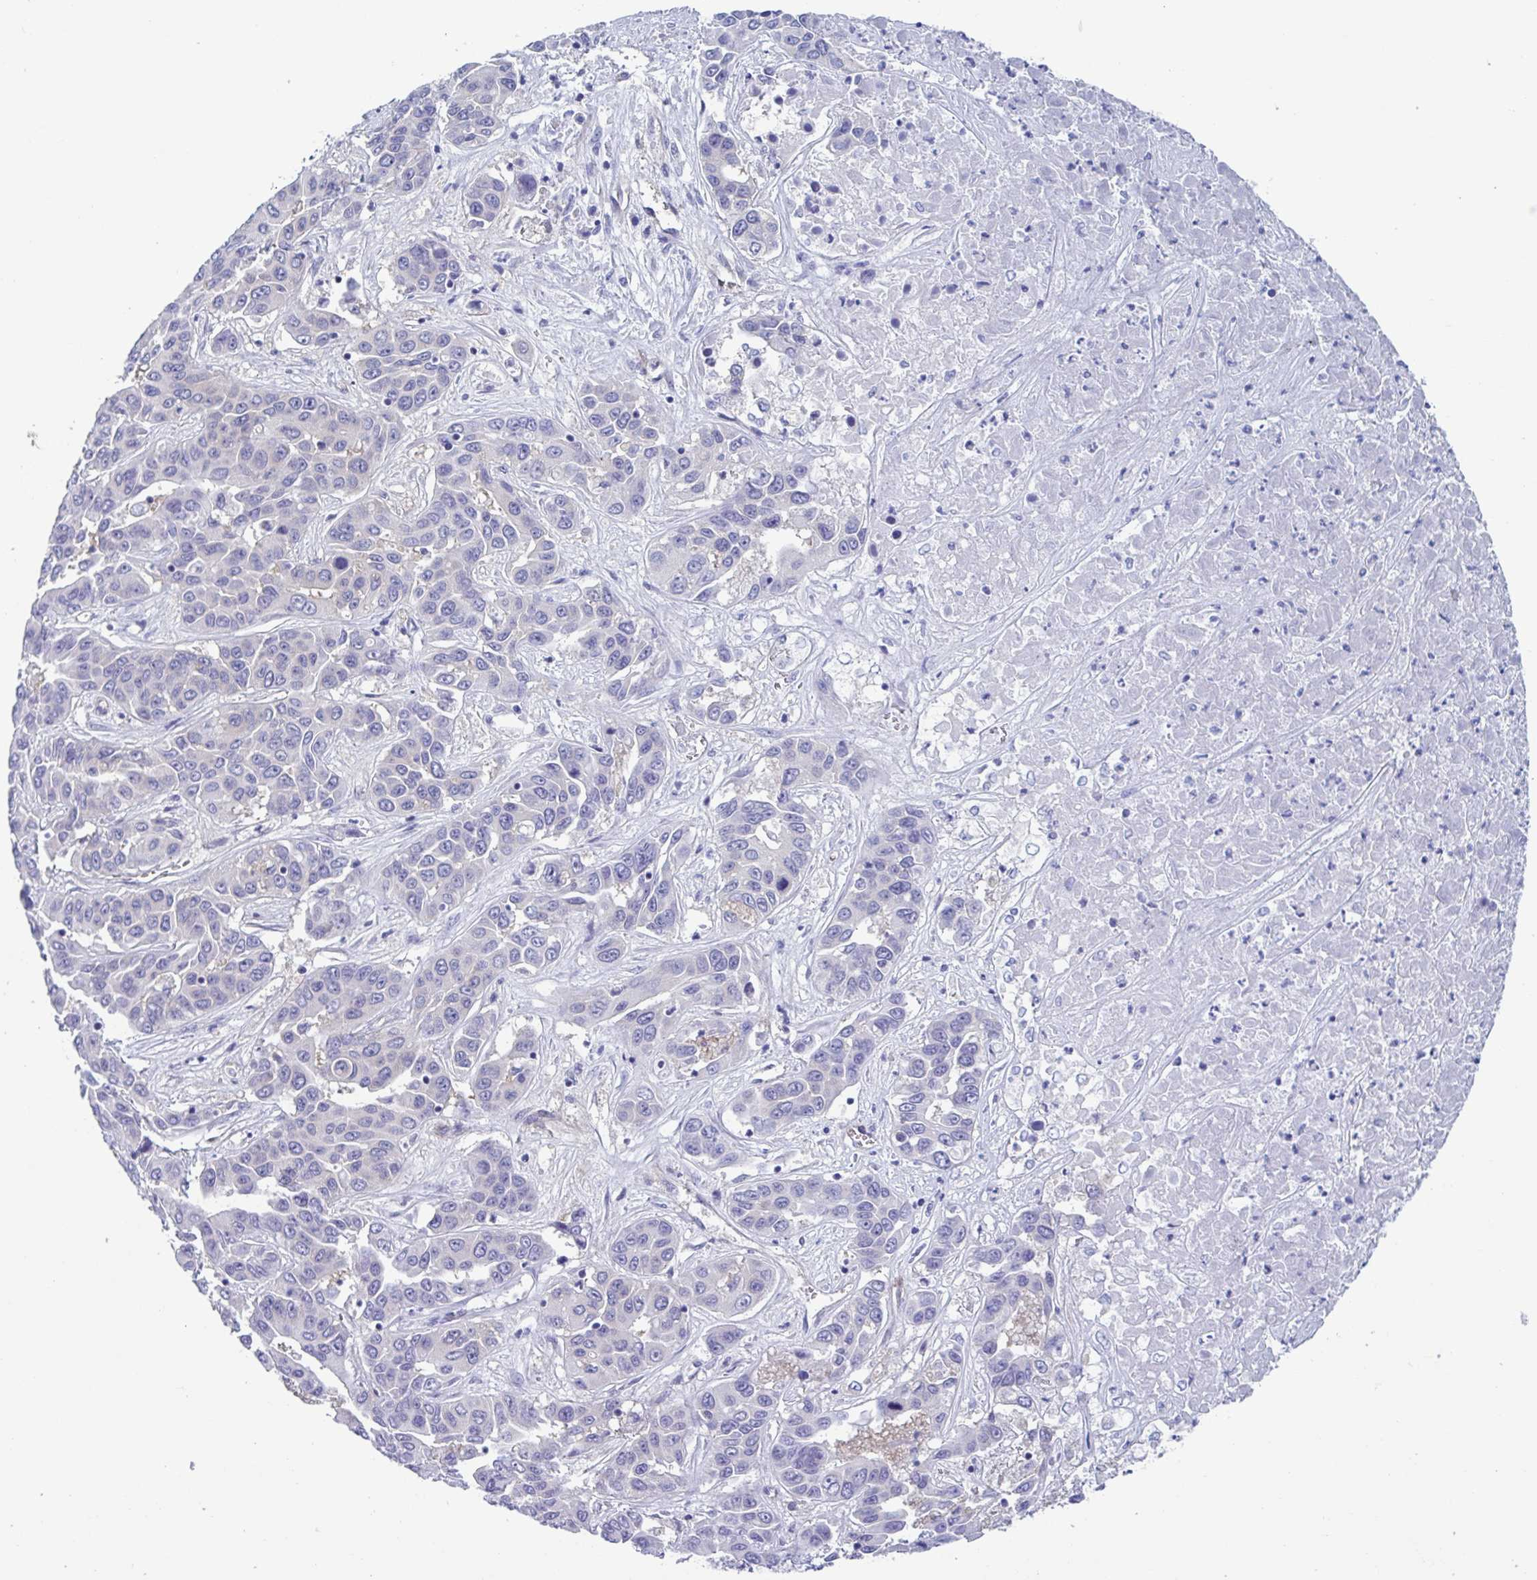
{"staining": {"intensity": "negative", "quantity": "none", "location": "none"}, "tissue": "liver cancer", "cell_type": "Tumor cells", "image_type": "cancer", "snomed": [{"axis": "morphology", "description": "Cholangiocarcinoma"}, {"axis": "topography", "description": "Liver"}], "caption": "IHC of human liver cholangiocarcinoma reveals no expression in tumor cells. Brightfield microscopy of immunohistochemistry (IHC) stained with DAB (3,3'-diaminobenzidine) (brown) and hematoxylin (blue), captured at high magnification.", "gene": "LPIN3", "patient": {"sex": "female", "age": 52}}